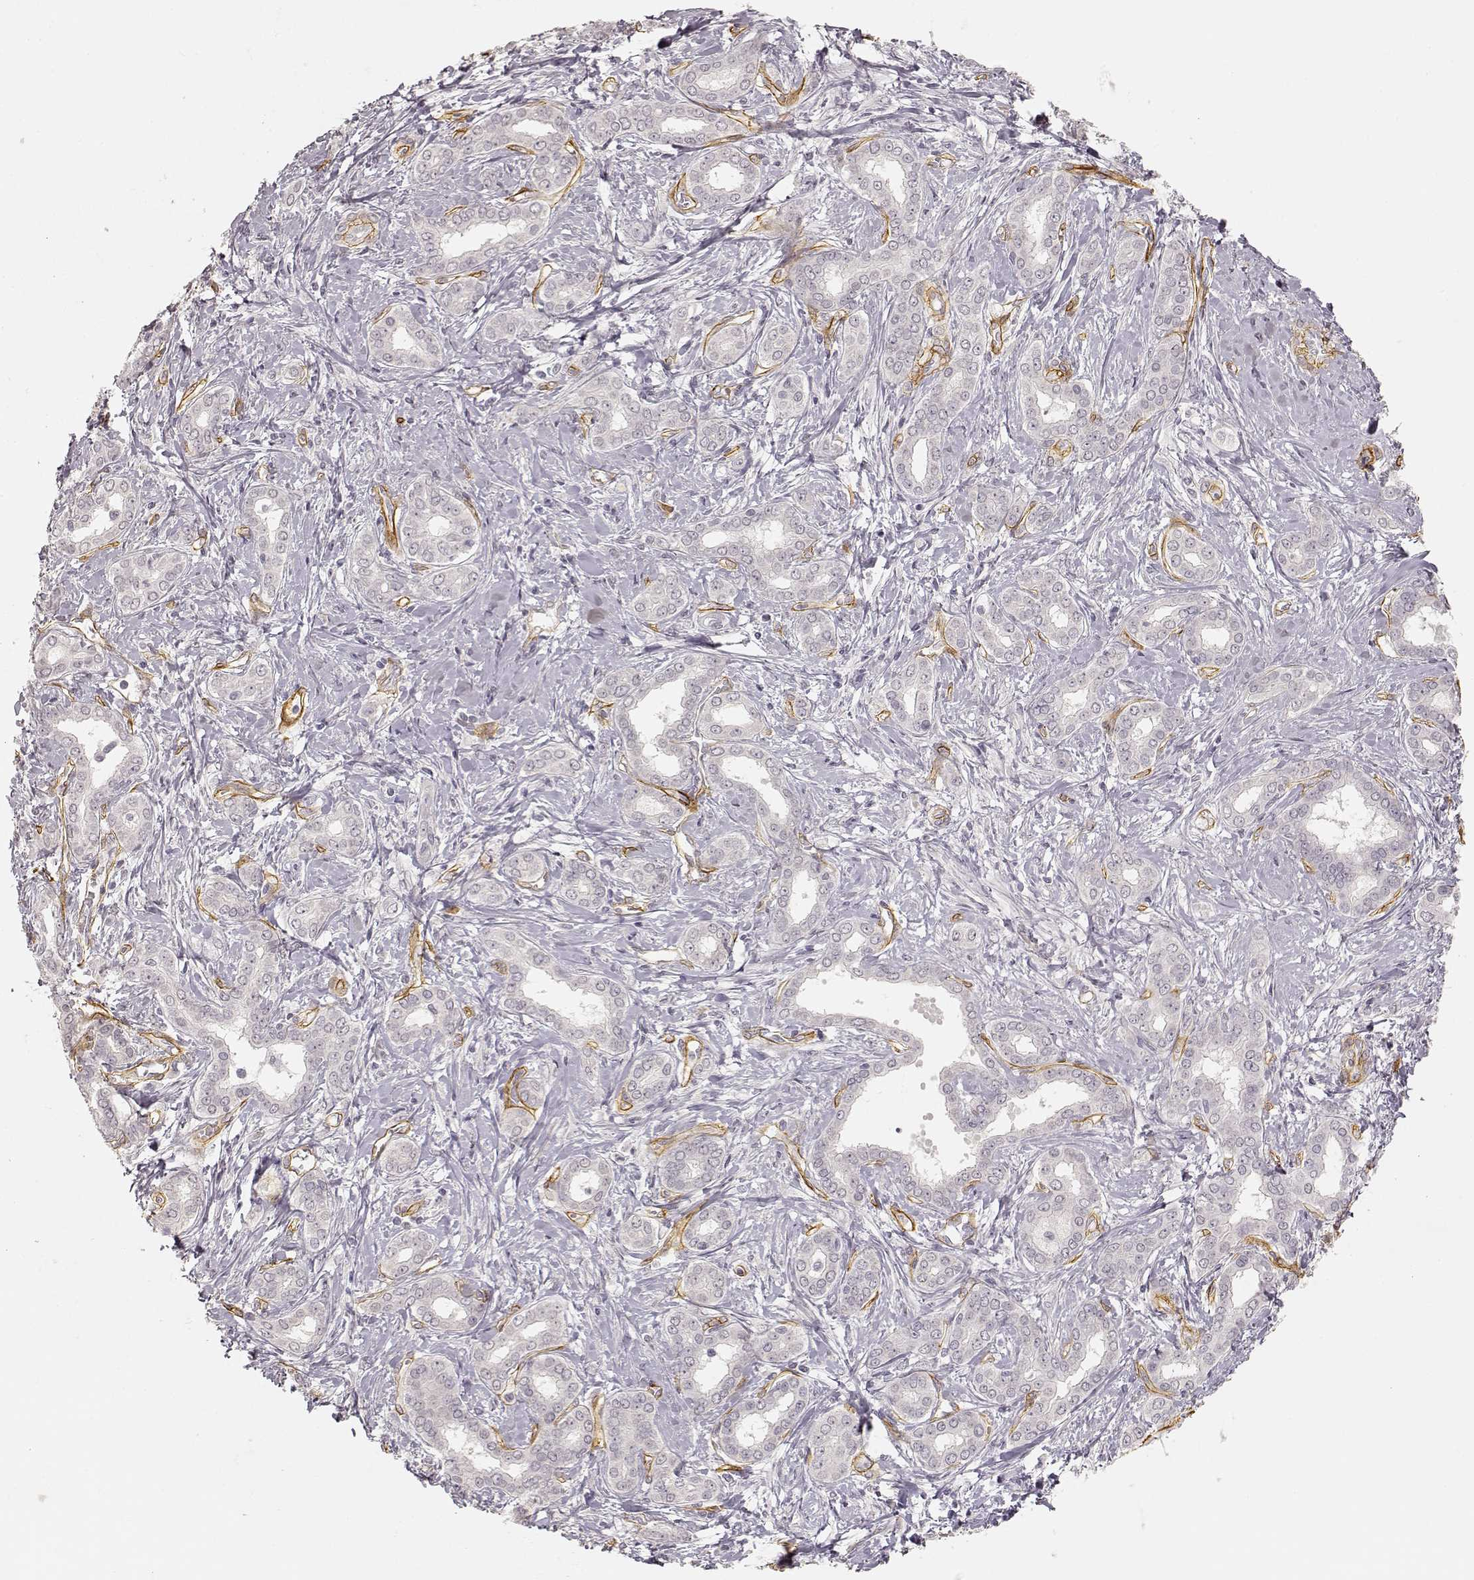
{"staining": {"intensity": "negative", "quantity": "none", "location": "none"}, "tissue": "liver cancer", "cell_type": "Tumor cells", "image_type": "cancer", "snomed": [{"axis": "morphology", "description": "Cholangiocarcinoma"}, {"axis": "topography", "description": "Liver"}], "caption": "A photomicrograph of human liver cholangiocarcinoma is negative for staining in tumor cells.", "gene": "LAMA4", "patient": {"sex": "female", "age": 47}}